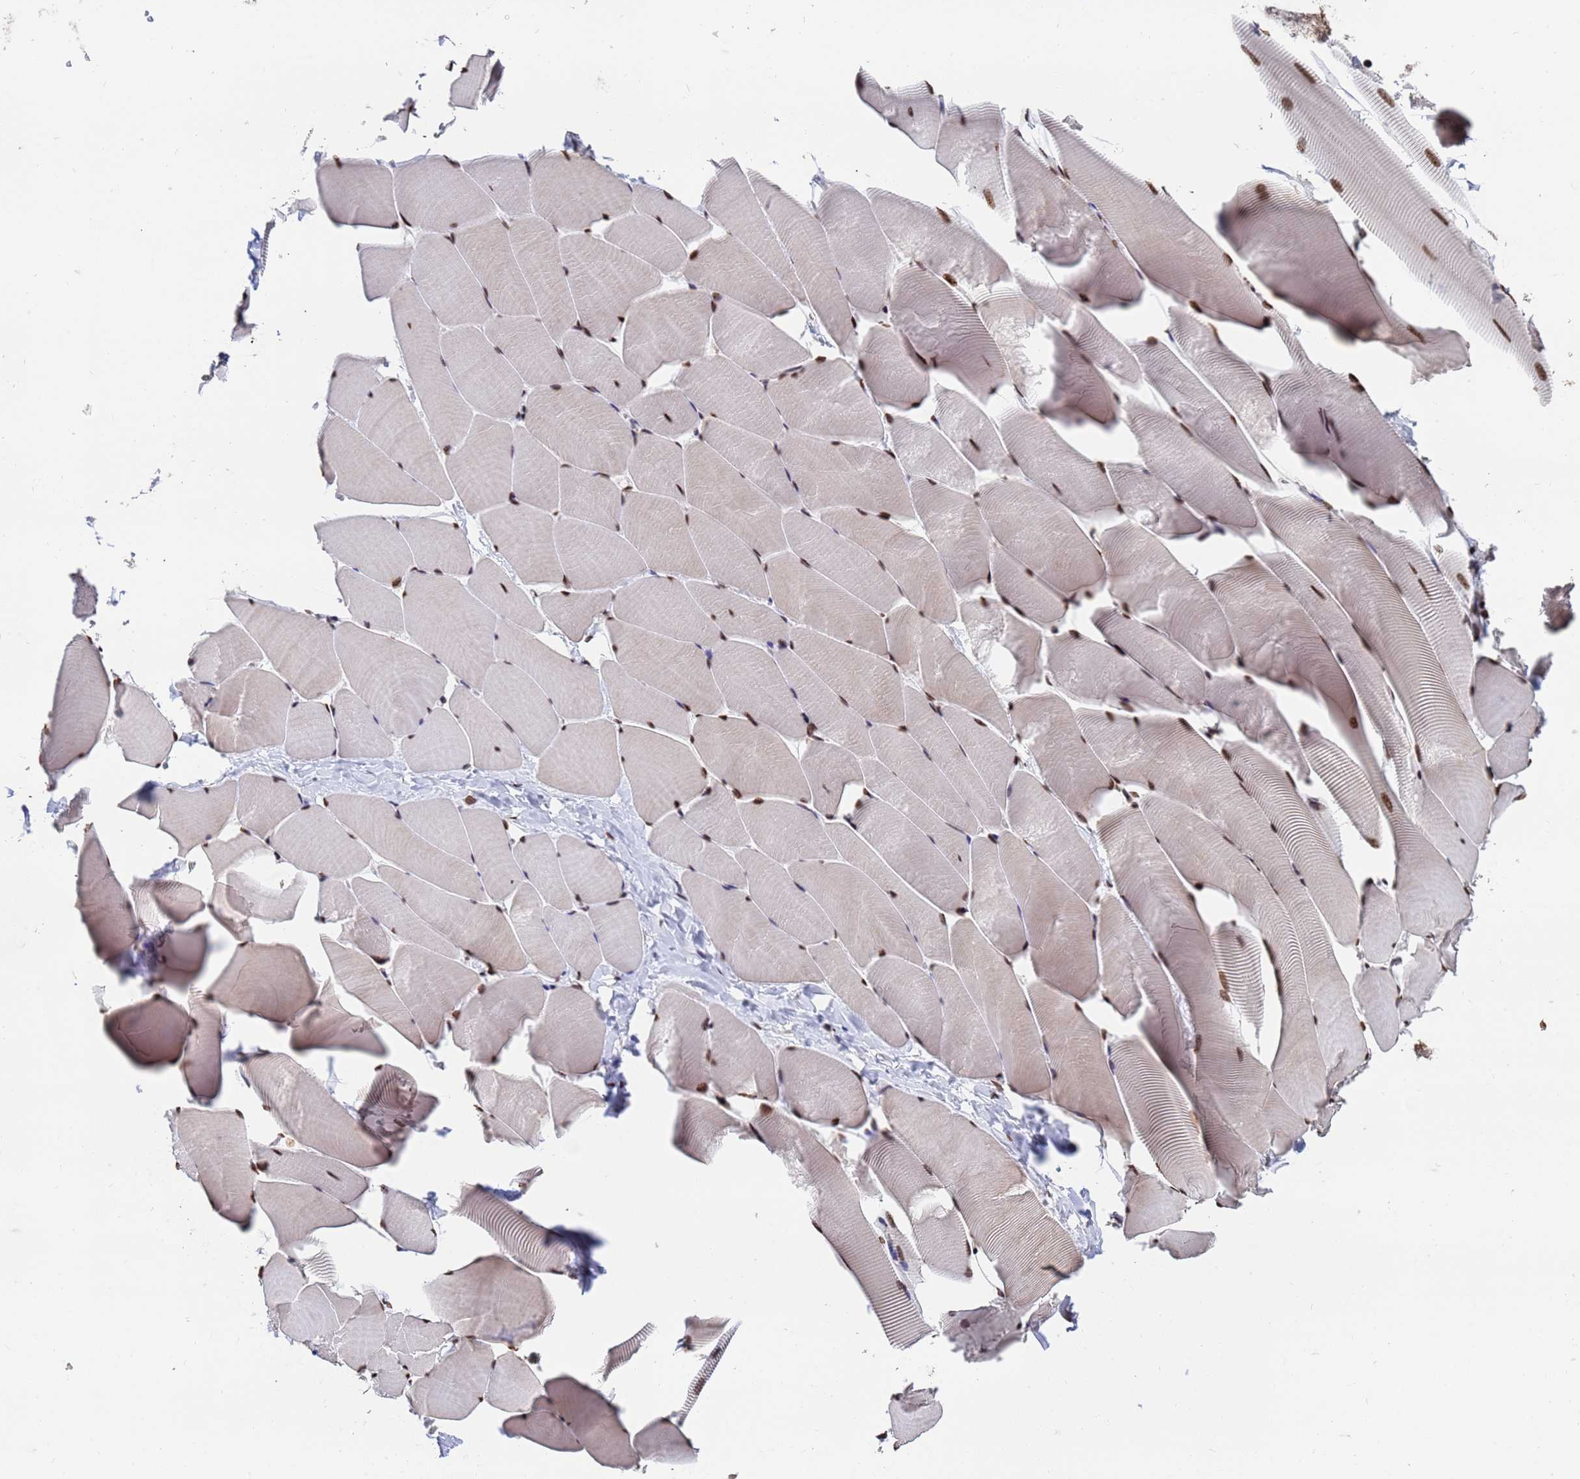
{"staining": {"intensity": "moderate", "quantity": ">75%", "location": "nuclear"}, "tissue": "skeletal muscle", "cell_type": "Myocytes", "image_type": "normal", "snomed": [{"axis": "morphology", "description": "Normal tissue, NOS"}, {"axis": "topography", "description": "Skeletal muscle"}], "caption": "Protein expression analysis of benign skeletal muscle exhibits moderate nuclear positivity in approximately >75% of myocytes.", "gene": "SF3B2", "patient": {"sex": "male", "age": 25}}